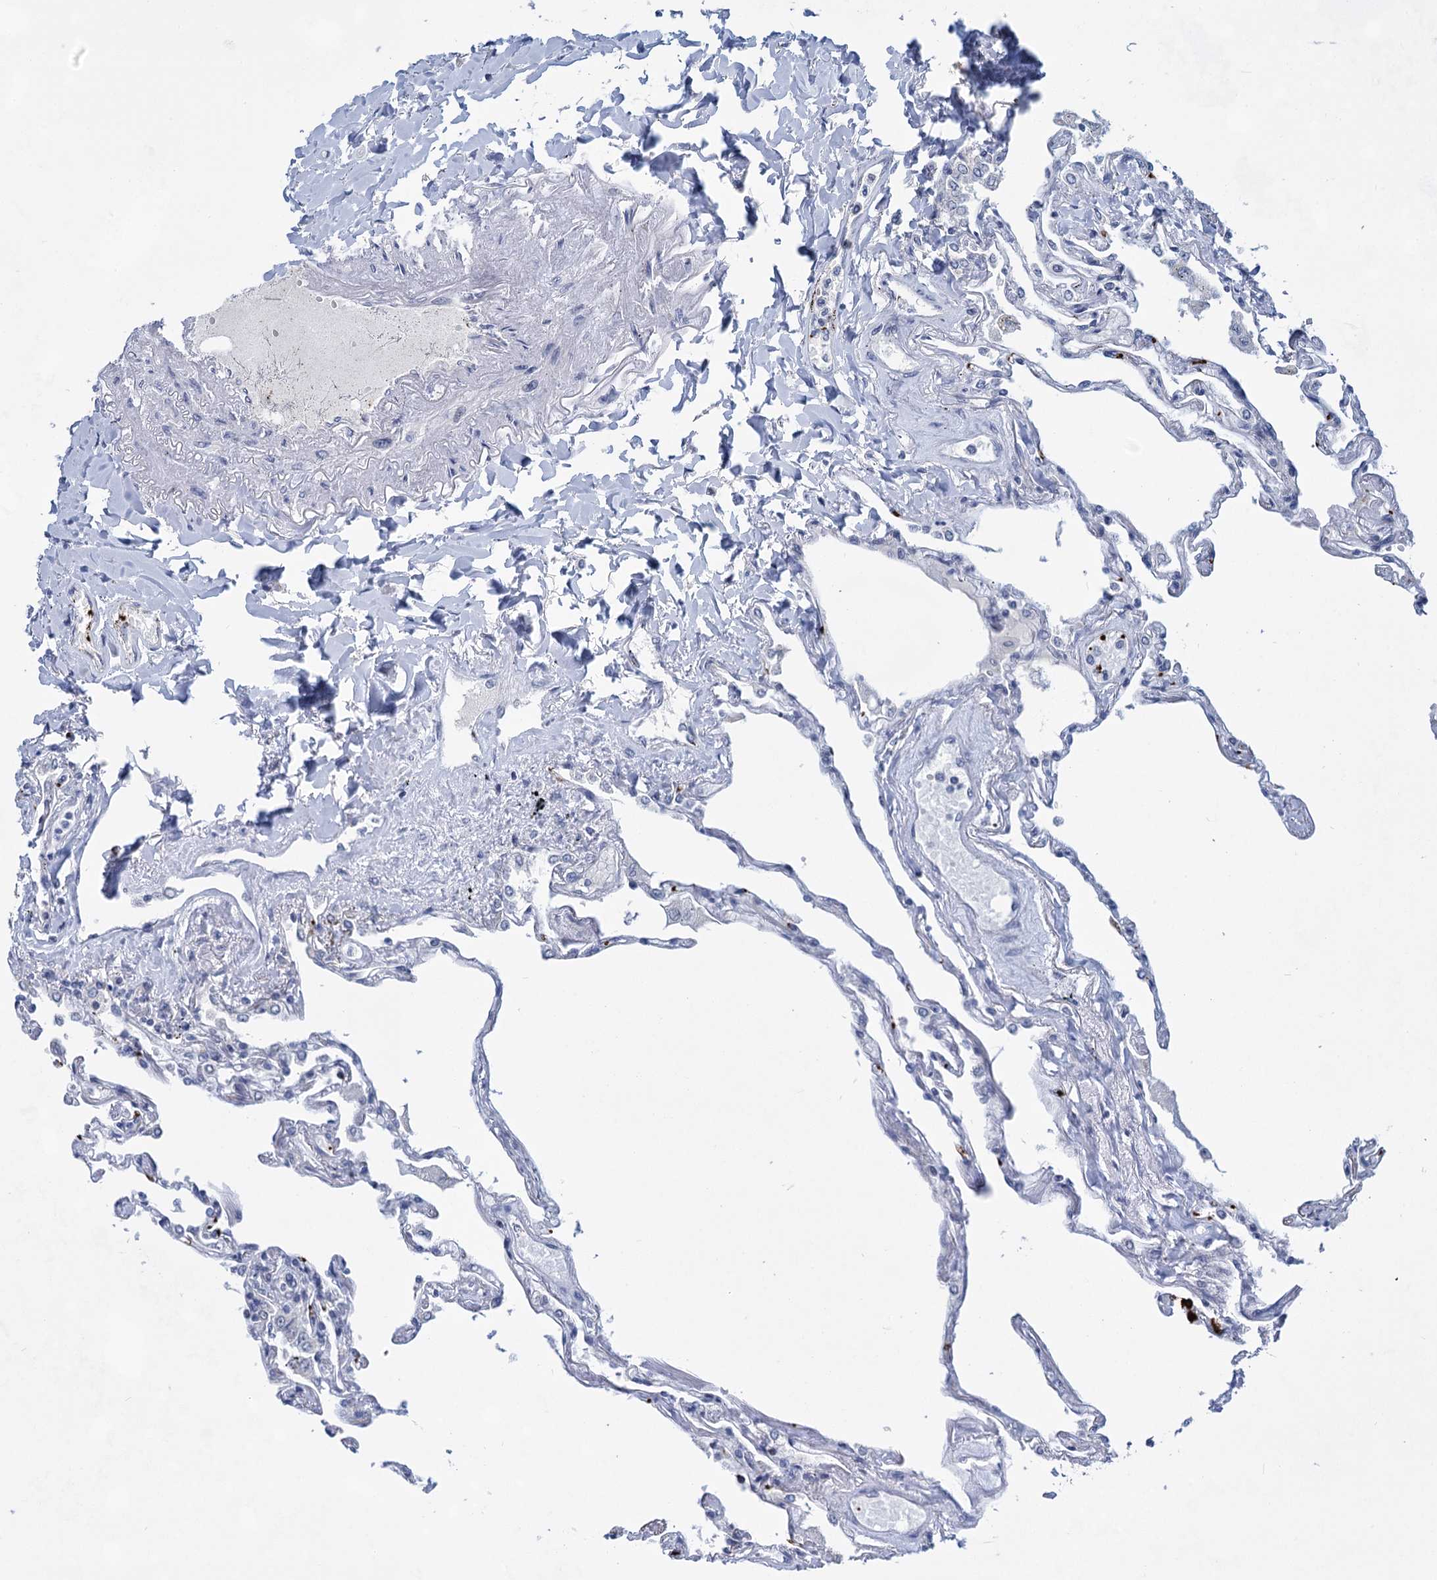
{"staining": {"intensity": "negative", "quantity": "none", "location": "none"}, "tissue": "lung", "cell_type": "Alveolar cells", "image_type": "normal", "snomed": [{"axis": "morphology", "description": "Normal tissue, NOS"}, {"axis": "topography", "description": "Lung"}], "caption": "DAB (3,3'-diaminobenzidine) immunohistochemical staining of unremarkable human lung demonstrates no significant expression in alveolar cells.", "gene": "MON2", "patient": {"sex": "female", "age": 67}}